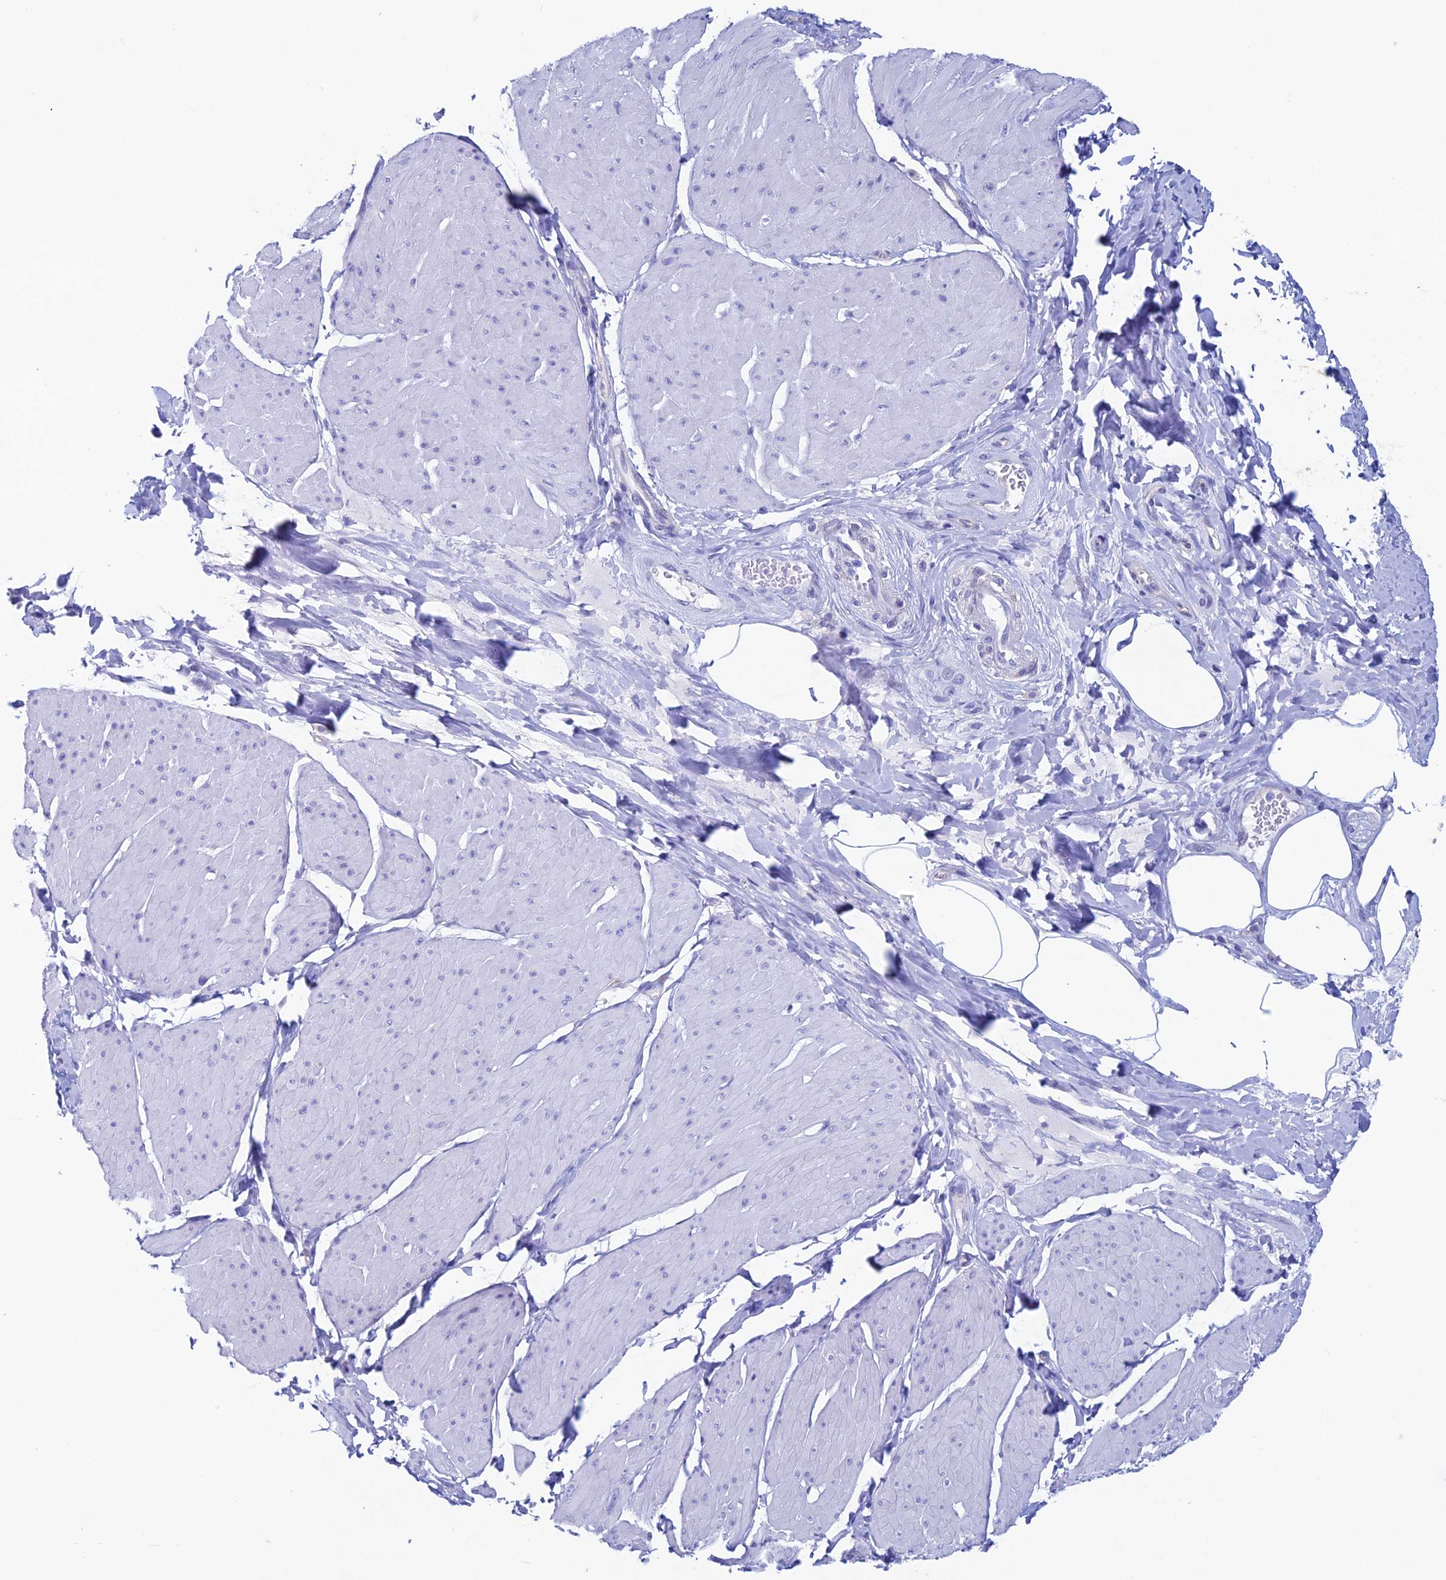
{"staining": {"intensity": "negative", "quantity": "none", "location": "none"}, "tissue": "smooth muscle", "cell_type": "Smooth muscle cells", "image_type": "normal", "snomed": [{"axis": "morphology", "description": "Urothelial carcinoma, High grade"}, {"axis": "topography", "description": "Urinary bladder"}], "caption": "Photomicrograph shows no significant protein staining in smooth muscle cells of unremarkable smooth muscle. Brightfield microscopy of IHC stained with DAB (brown) and hematoxylin (blue), captured at high magnification.", "gene": "KCNK17", "patient": {"sex": "male", "age": 46}}